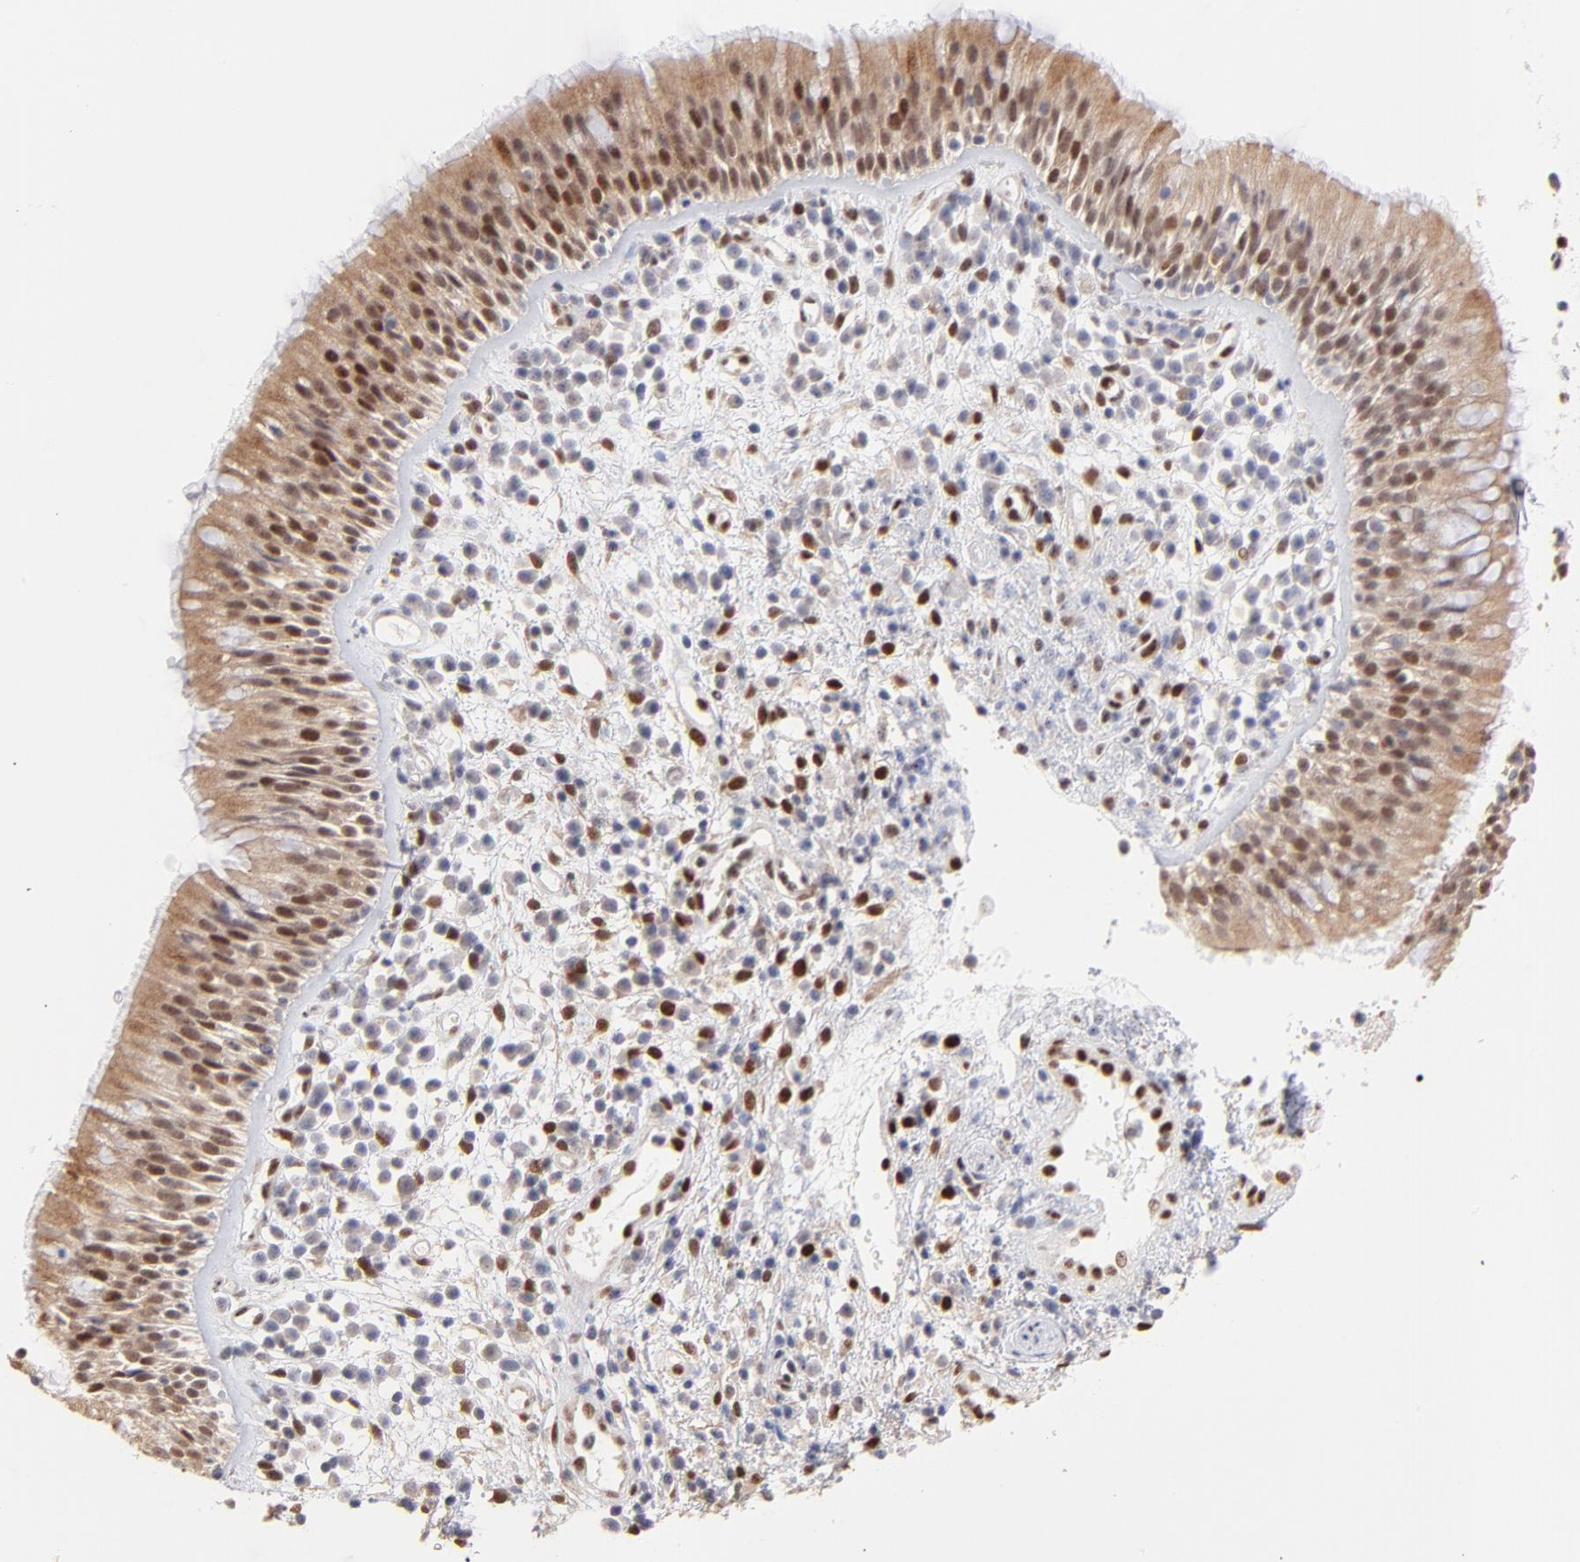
{"staining": {"intensity": "moderate", "quantity": ">75%", "location": "cytoplasmic/membranous,nuclear"}, "tissue": "nasopharynx", "cell_type": "Respiratory epithelial cells", "image_type": "normal", "snomed": [{"axis": "morphology", "description": "Normal tissue, NOS"}, {"axis": "morphology", "description": "Inflammation, NOS"}, {"axis": "morphology", "description": "Malignant melanoma, Metastatic site"}, {"axis": "topography", "description": "Nasopharynx"}], "caption": "Immunohistochemistry of unremarkable nasopharynx displays medium levels of moderate cytoplasmic/membranous,nuclear positivity in approximately >75% of respiratory epithelial cells.", "gene": "STAT3", "patient": {"sex": "female", "age": 55}}